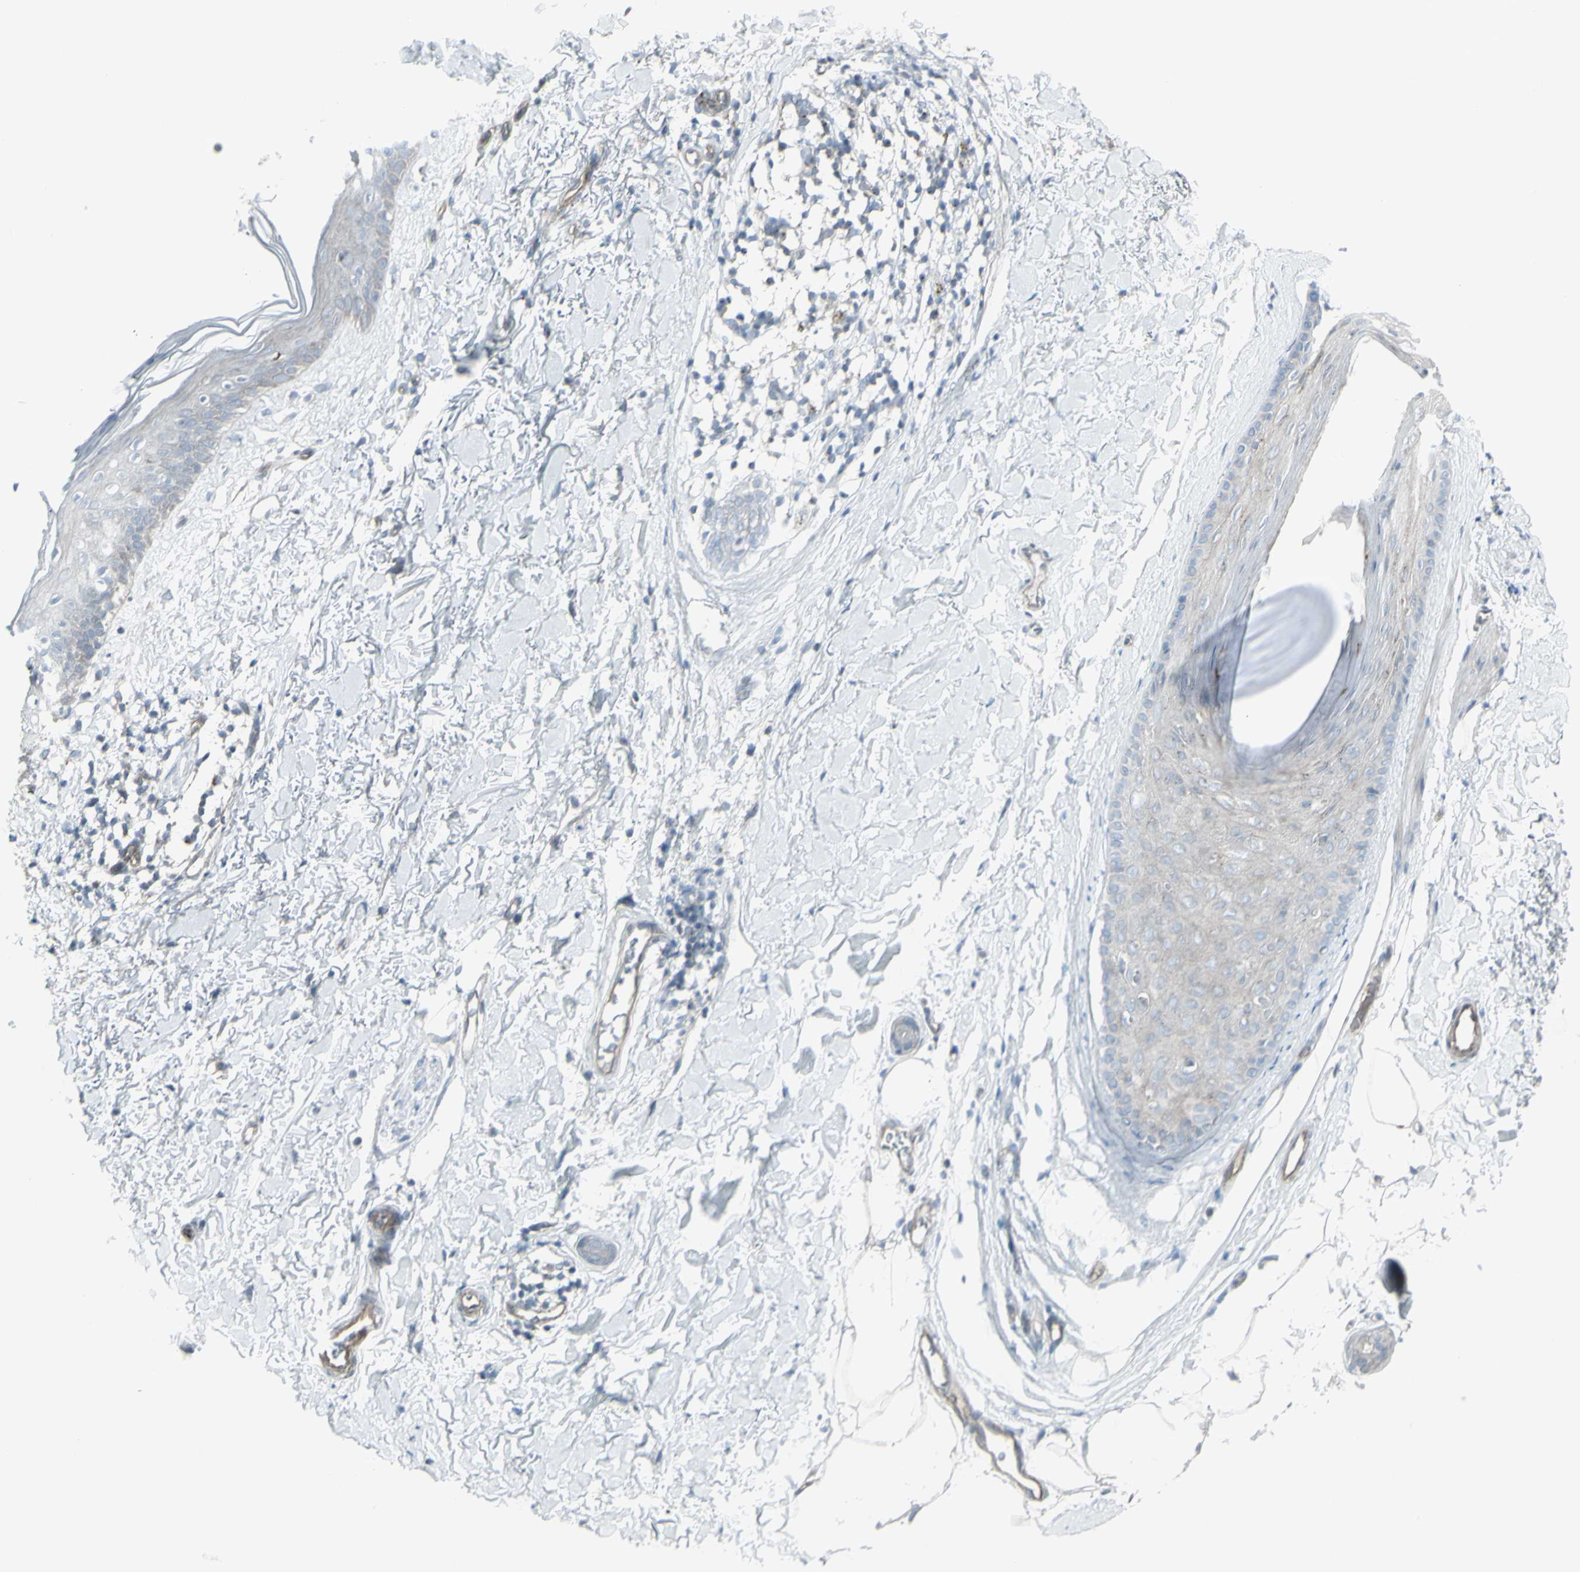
{"staining": {"intensity": "negative", "quantity": "none", "location": "none"}, "tissue": "skin cancer", "cell_type": "Tumor cells", "image_type": "cancer", "snomed": [{"axis": "morphology", "description": "Normal tissue, NOS"}, {"axis": "morphology", "description": "Basal cell carcinoma"}, {"axis": "topography", "description": "Skin"}], "caption": "The immunohistochemistry (IHC) image has no significant expression in tumor cells of basal cell carcinoma (skin) tissue.", "gene": "GALNT6", "patient": {"sex": "female", "age": 70}}